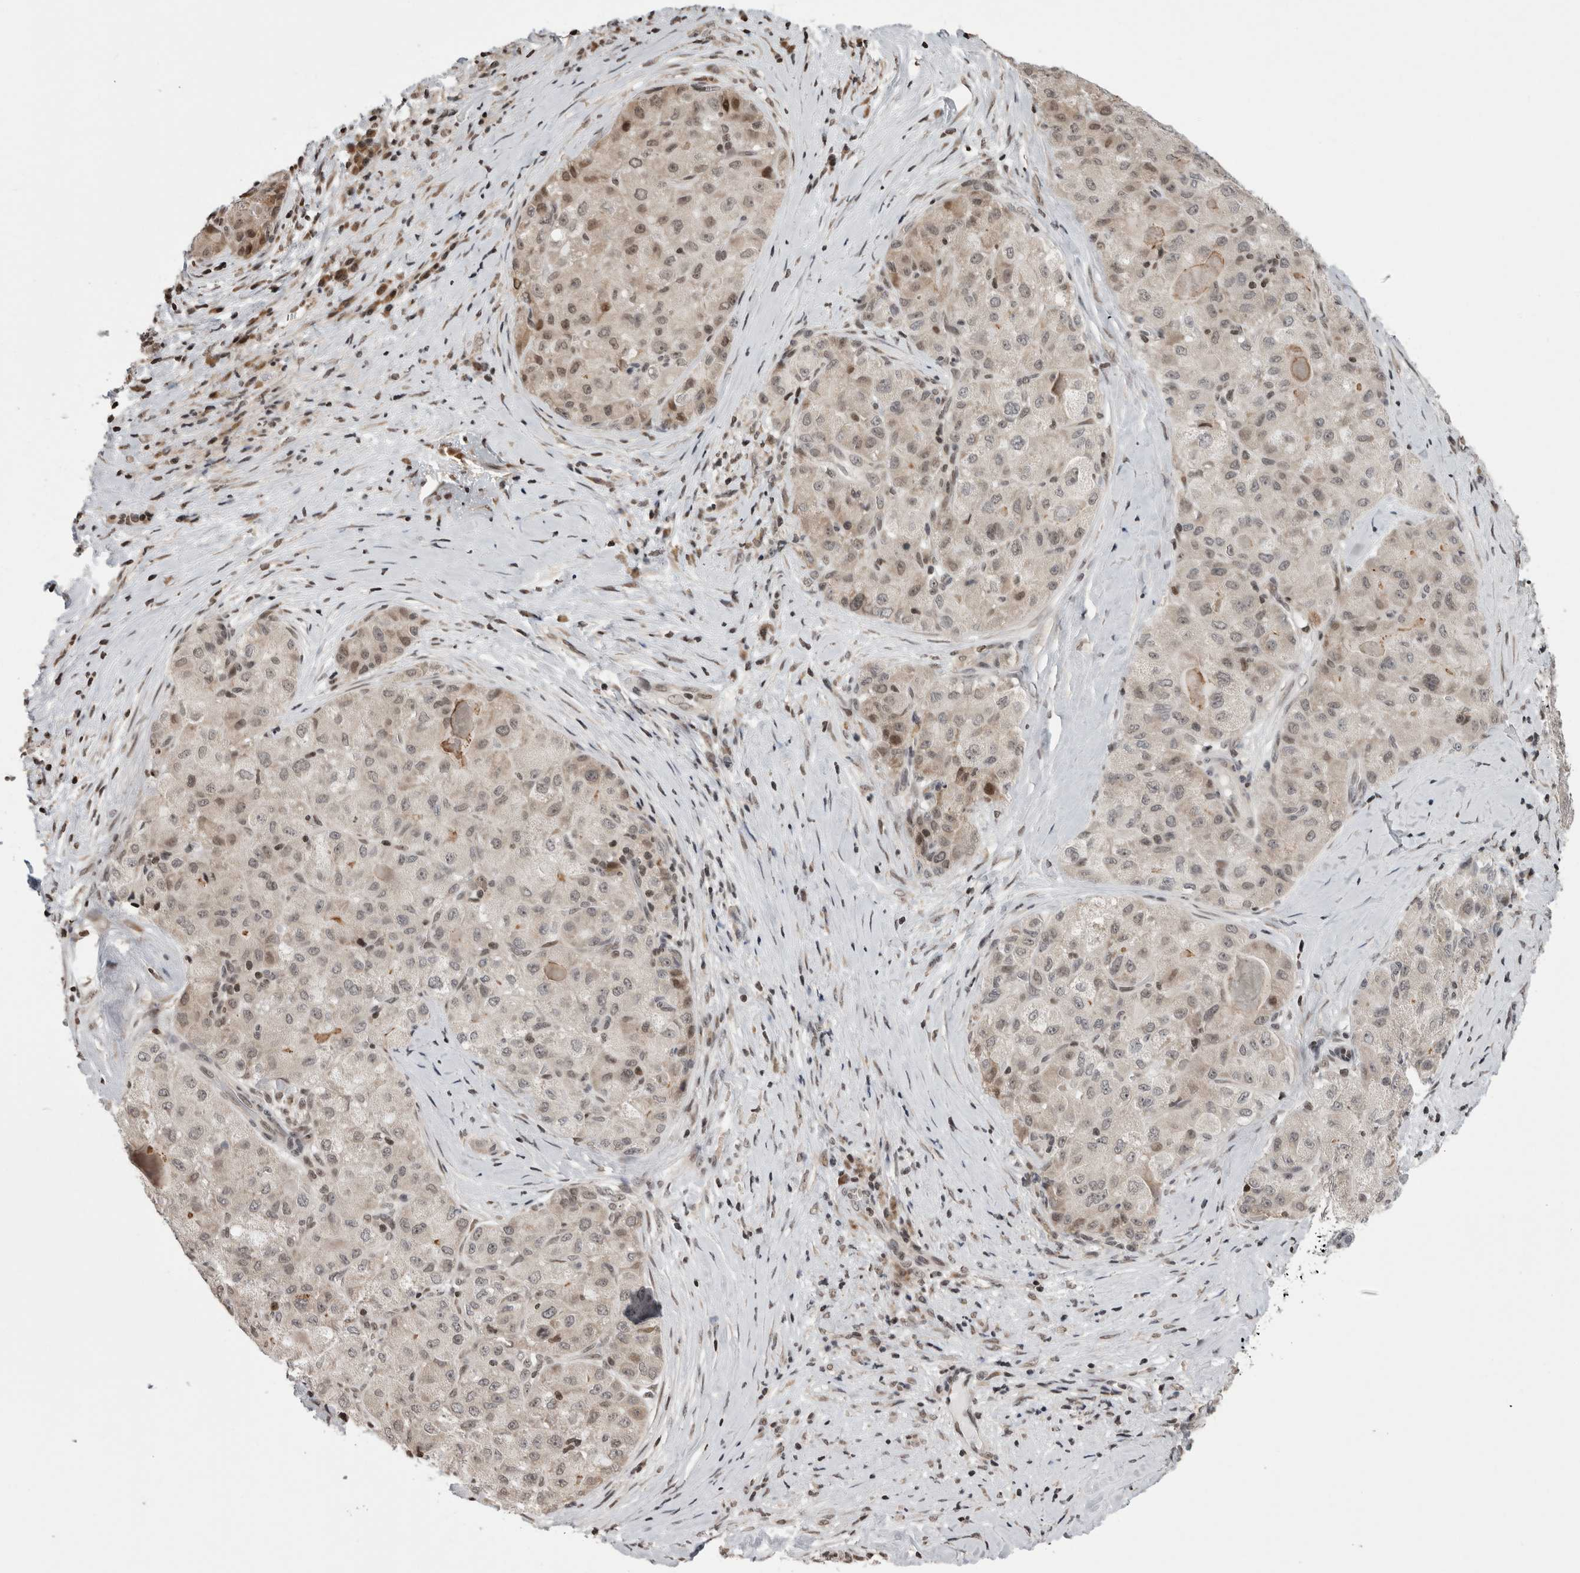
{"staining": {"intensity": "moderate", "quantity": "<25%", "location": "nuclear"}, "tissue": "liver cancer", "cell_type": "Tumor cells", "image_type": "cancer", "snomed": [{"axis": "morphology", "description": "Carcinoma, Hepatocellular, NOS"}, {"axis": "topography", "description": "Liver"}], "caption": "Protein expression by IHC shows moderate nuclear positivity in approximately <25% of tumor cells in liver cancer (hepatocellular carcinoma). (Stains: DAB in brown, nuclei in blue, Microscopy: brightfield microscopy at high magnification).", "gene": "ZBTB11", "patient": {"sex": "male", "age": 80}}